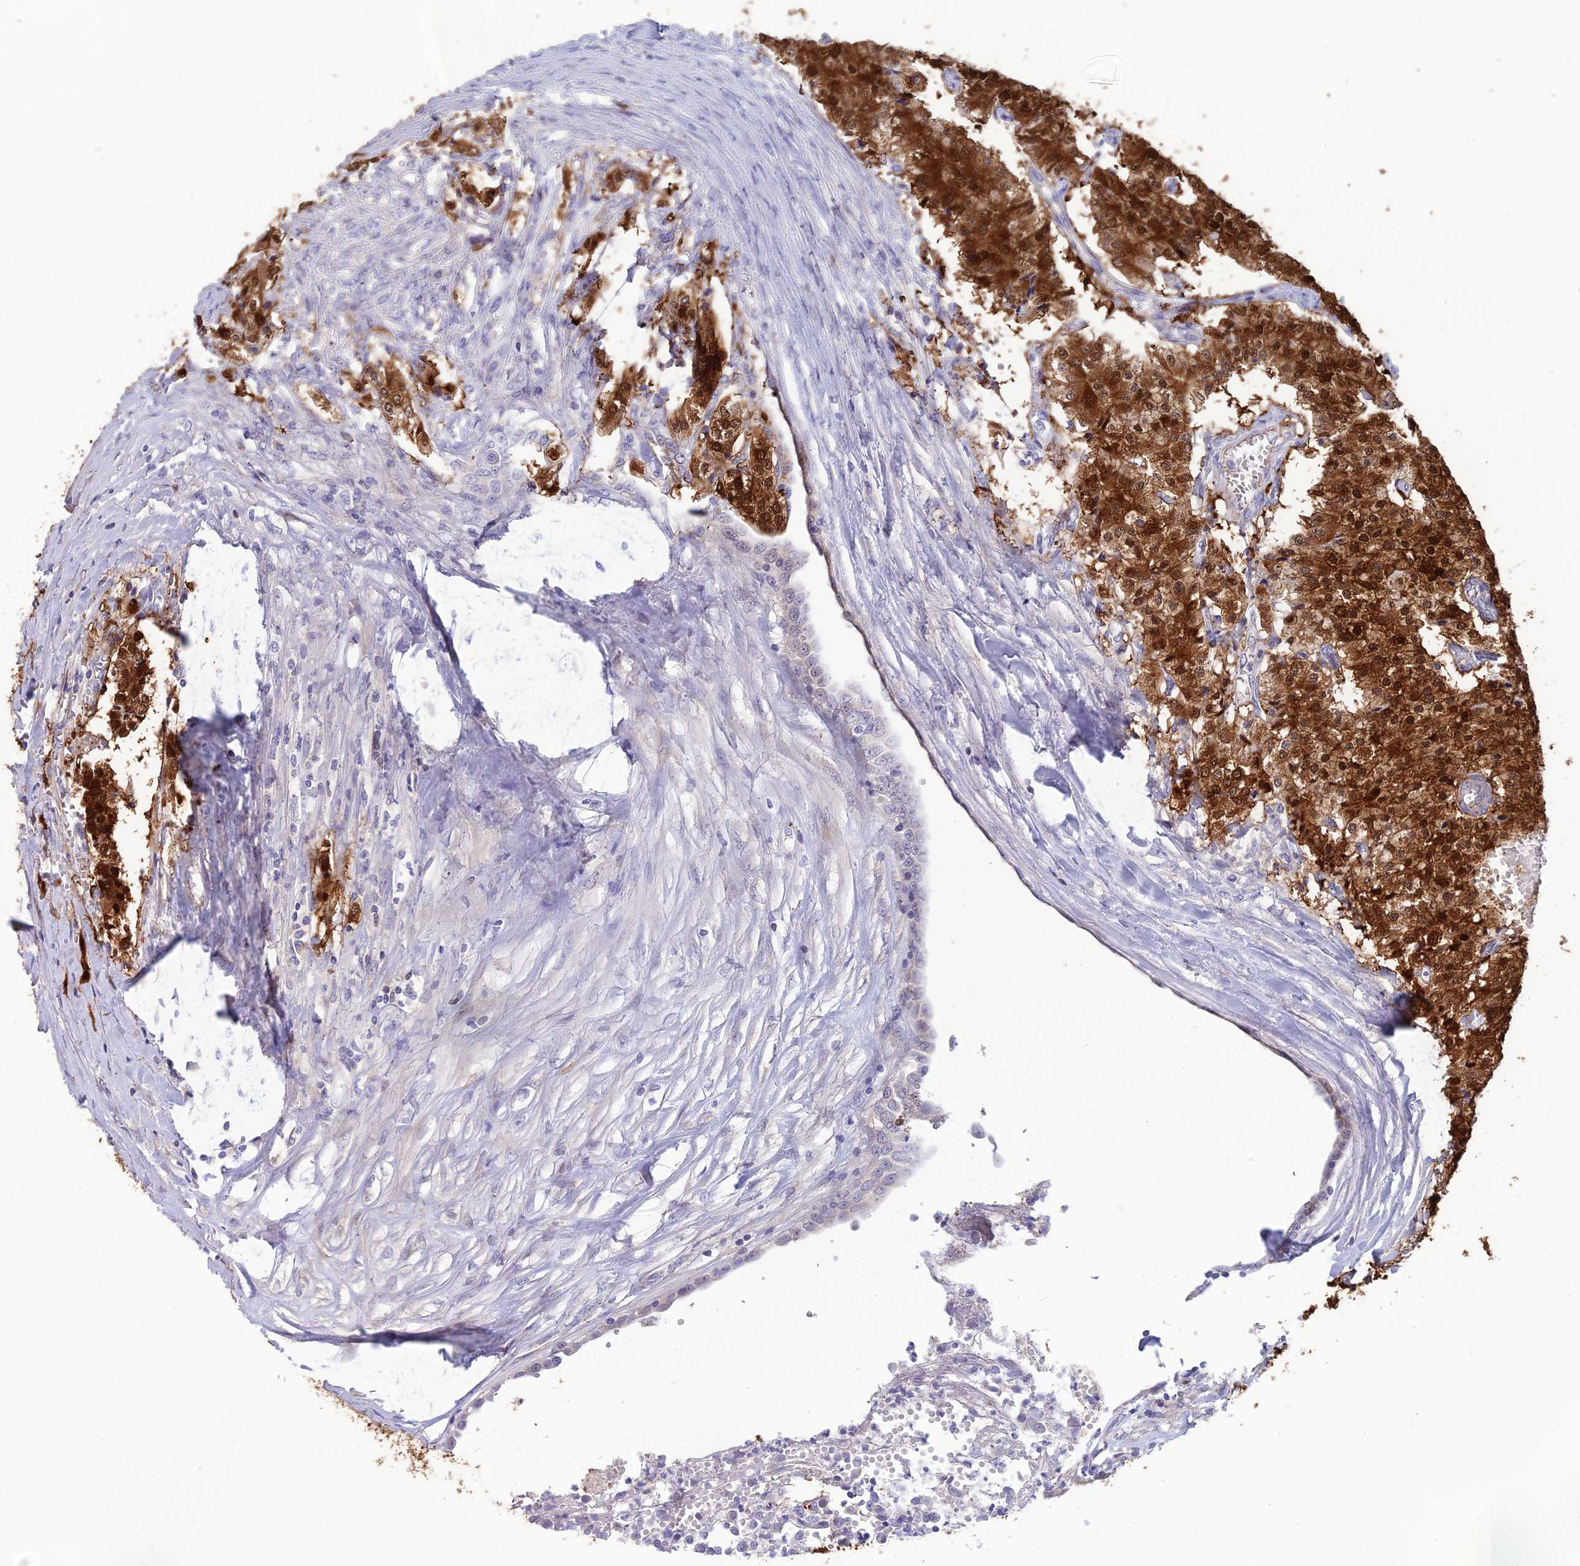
{"staining": {"intensity": "strong", "quantity": ">75%", "location": "cytoplasmic/membranous,nuclear"}, "tissue": "carcinoid", "cell_type": "Tumor cells", "image_type": "cancer", "snomed": [{"axis": "morphology", "description": "Carcinoid, malignant, NOS"}, {"axis": "topography", "description": "Colon"}], "caption": "DAB immunohistochemical staining of human carcinoid shows strong cytoplasmic/membranous and nuclear protein staining in approximately >75% of tumor cells.", "gene": "XPO7", "patient": {"sex": "female", "age": 52}}